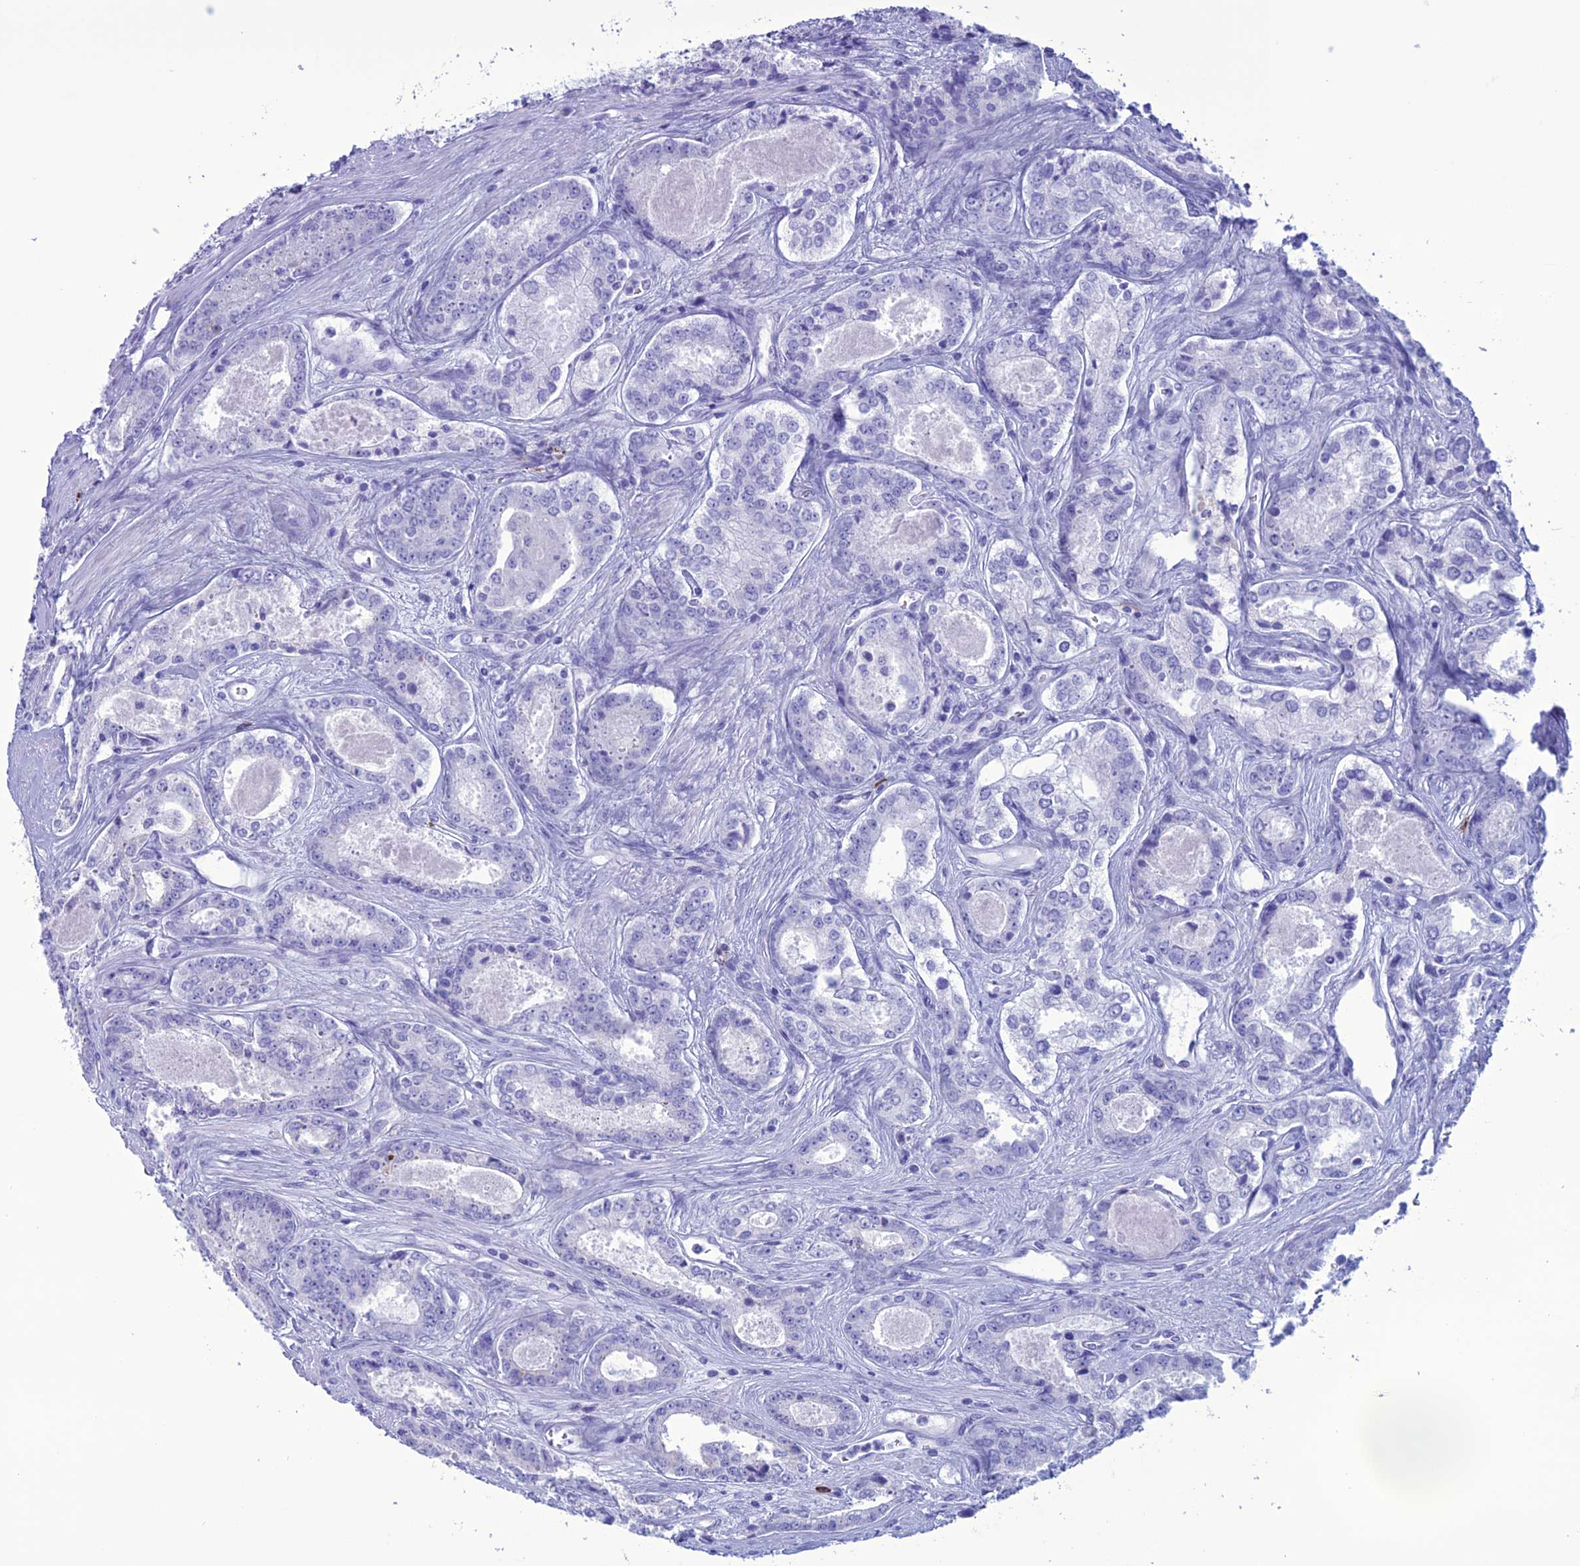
{"staining": {"intensity": "negative", "quantity": "none", "location": "none"}, "tissue": "prostate cancer", "cell_type": "Tumor cells", "image_type": "cancer", "snomed": [{"axis": "morphology", "description": "Adenocarcinoma, Low grade"}, {"axis": "topography", "description": "Prostate"}], "caption": "Histopathology image shows no protein expression in tumor cells of low-grade adenocarcinoma (prostate) tissue.", "gene": "MZB1", "patient": {"sex": "male", "age": 68}}